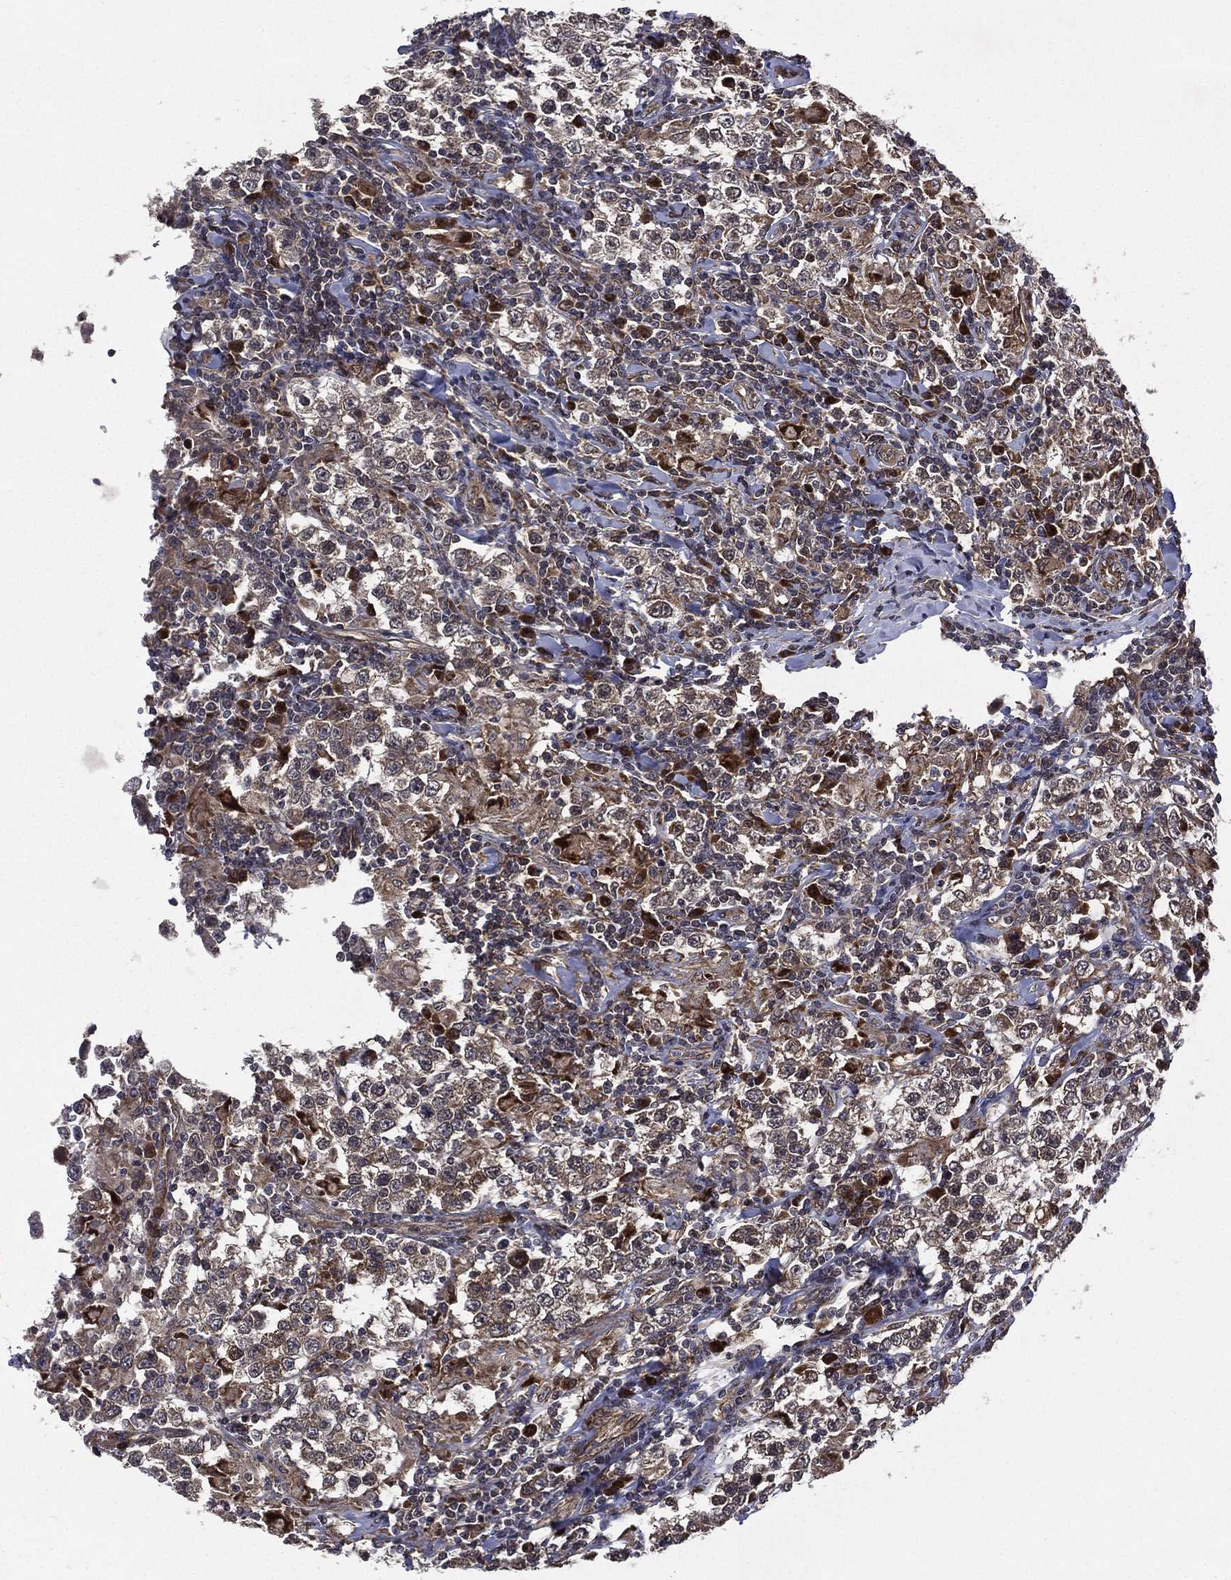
{"staining": {"intensity": "moderate", "quantity": "25%-75%", "location": "cytoplasmic/membranous"}, "tissue": "testis cancer", "cell_type": "Tumor cells", "image_type": "cancer", "snomed": [{"axis": "morphology", "description": "Seminoma, NOS"}, {"axis": "morphology", "description": "Carcinoma, Embryonal, NOS"}, {"axis": "topography", "description": "Testis"}], "caption": "Seminoma (testis) tissue exhibits moderate cytoplasmic/membranous expression in about 25%-75% of tumor cells", "gene": "RAB11FIP4", "patient": {"sex": "male", "age": 41}}